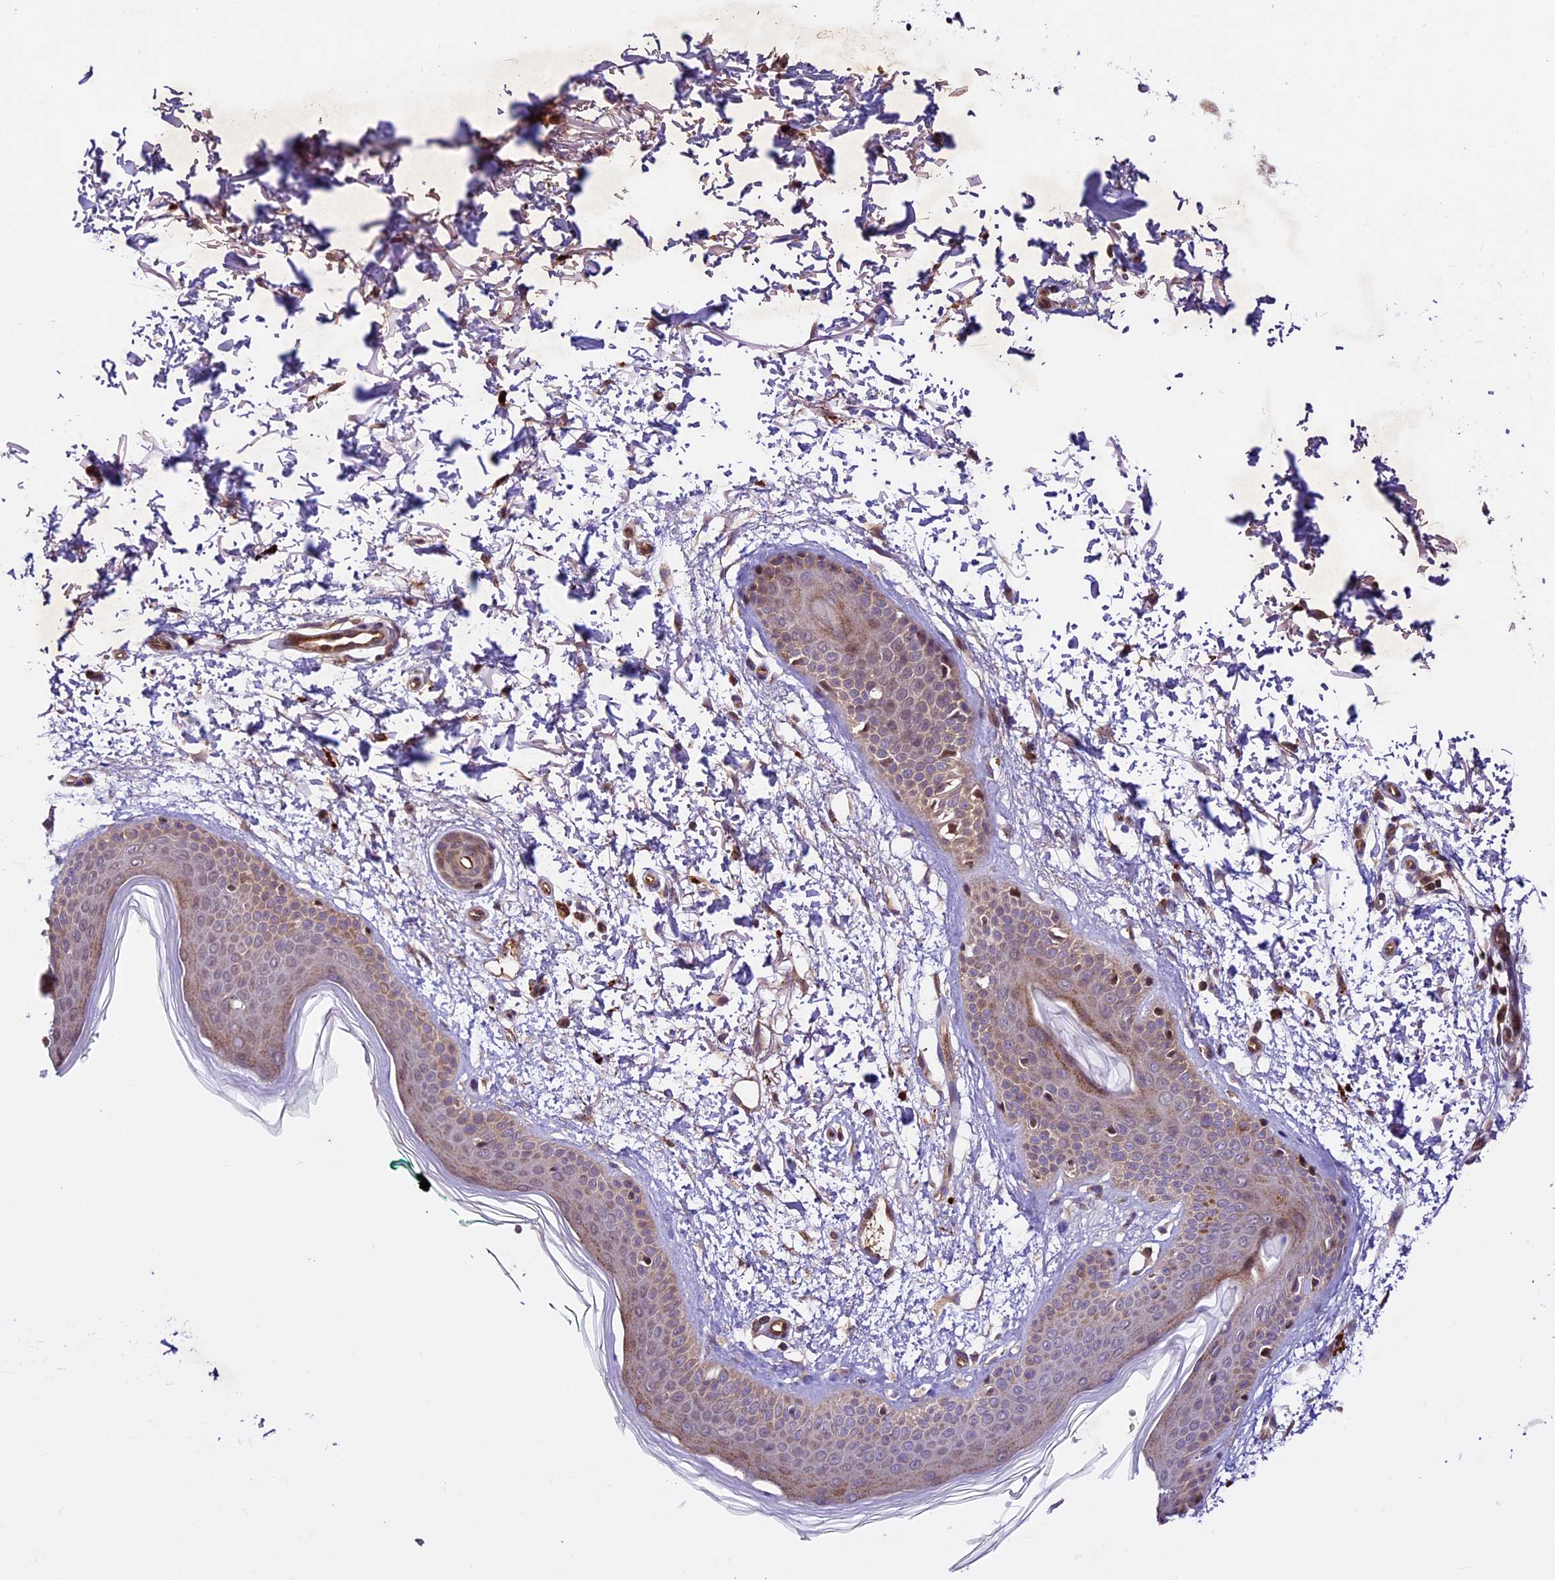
{"staining": {"intensity": "weak", "quantity": ">75%", "location": "cytoplasmic/membranous"}, "tissue": "skin", "cell_type": "Fibroblasts", "image_type": "normal", "snomed": [{"axis": "morphology", "description": "Normal tissue, NOS"}, {"axis": "topography", "description": "Skin"}], "caption": "Immunohistochemistry (IHC) (DAB) staining of benign human skin exhibits weak cytoplasmic/membranous protein positivity in about >75% of fibroblasts. Using DAB (3,3'-diaminobenzidine) (brown) and hematoxylin (blue) stains, captured at high magnification using brightfield microscopy.", "gene": "CCSER1", "patient": {"sex": "male", "age": 66}}